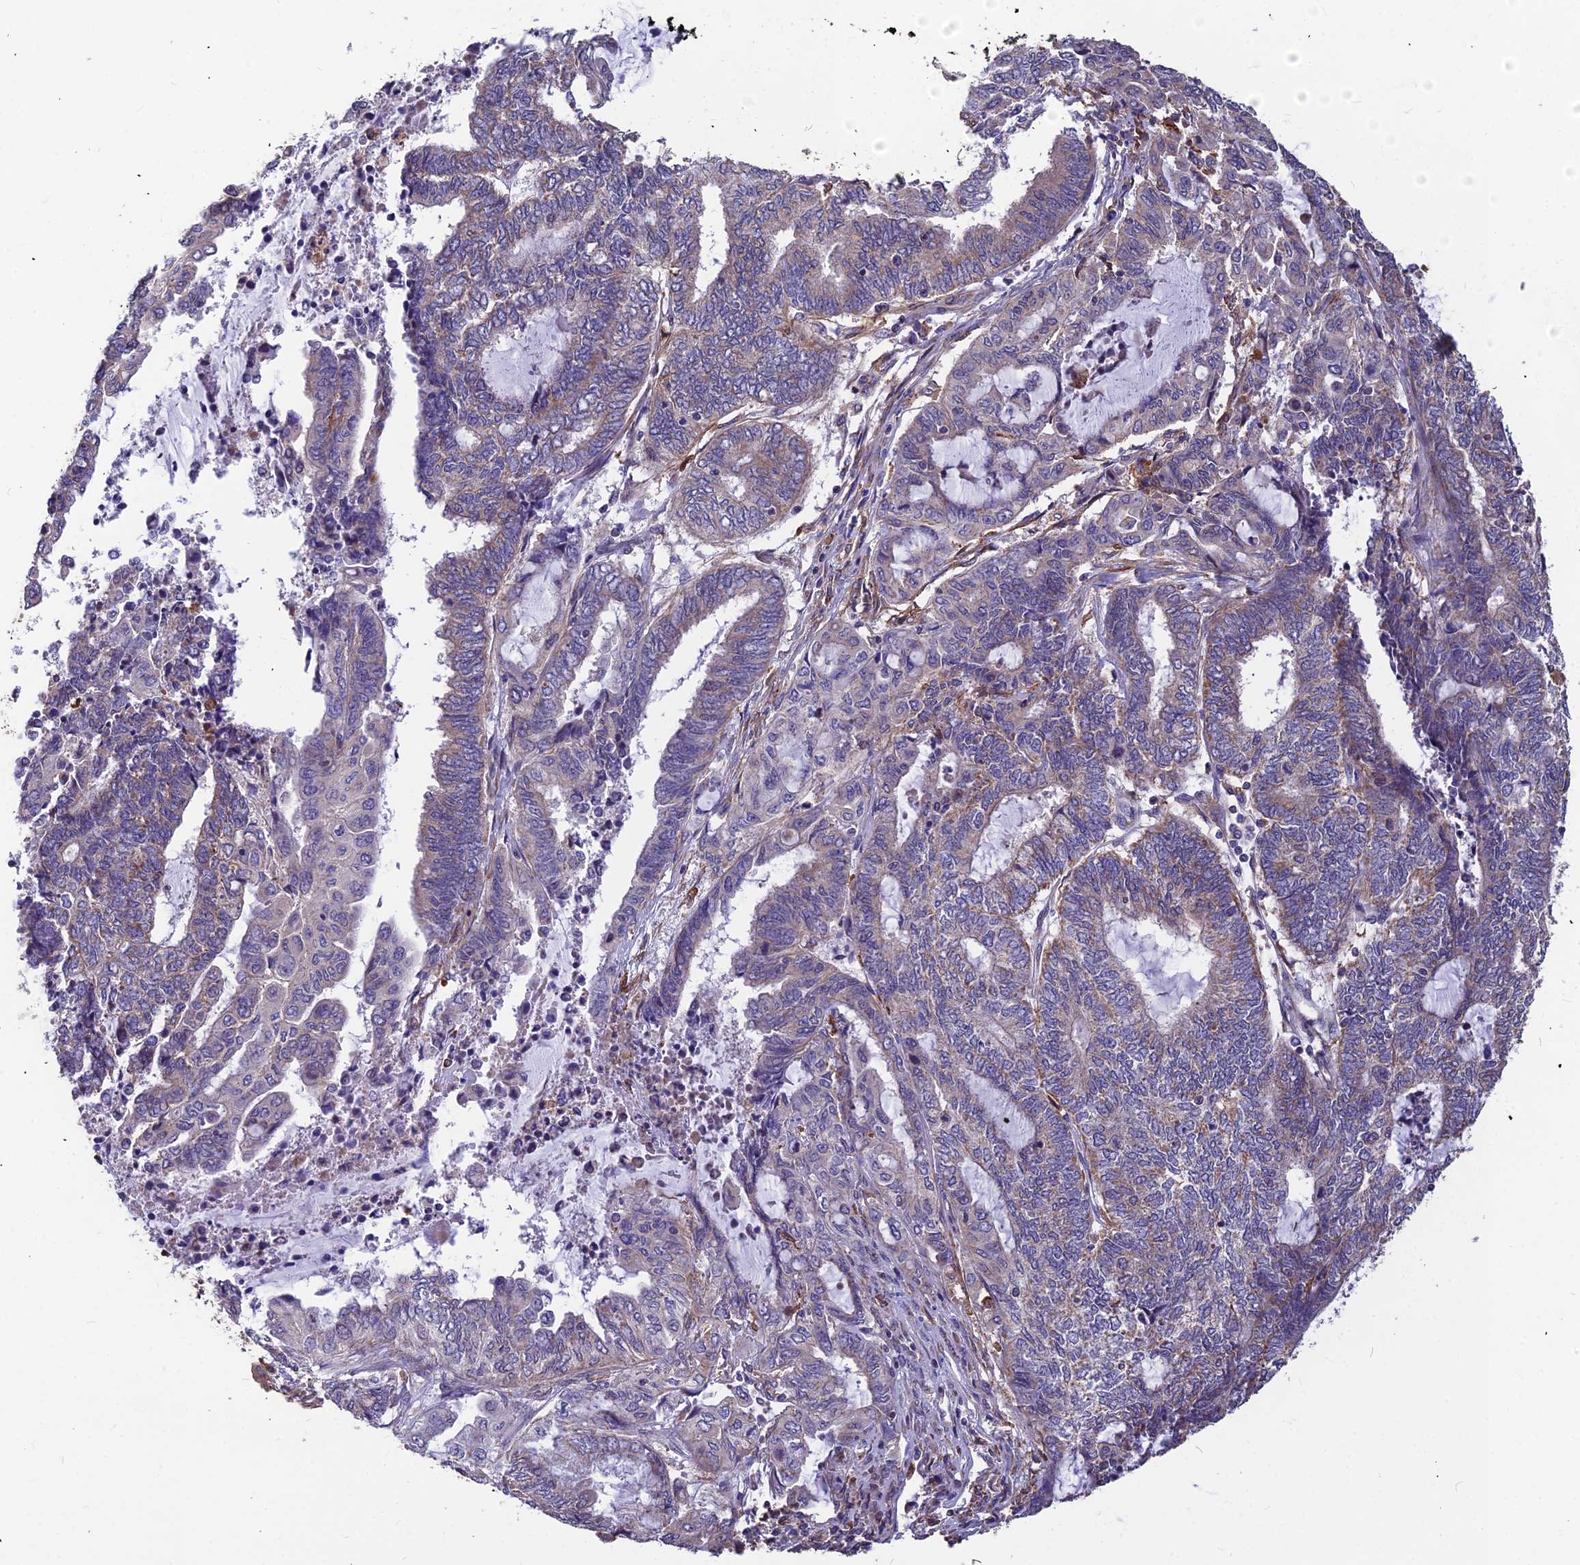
{"staining": {"intensity": "weak", "quantity": "<25%", "location": "cytoplasmic/membranous"}, "tissue": "endometrial cancer", "cell_type": "Tumor cells", "image_type": "cancer", "snomed": [{"axis": "morphology", "description": "Adenocarcinoma, NOS"}, {"axis": "topography", "description": "Uterus"}, {"axis": "topography", "description": "Endometrium"}], "caption": "Immunohistochemical staining of endometrial adenocarcinoma shows no significant positivity in tumor cells.", "gene": "LEKR1", "patient": {"sex": "female", "age": 70}}